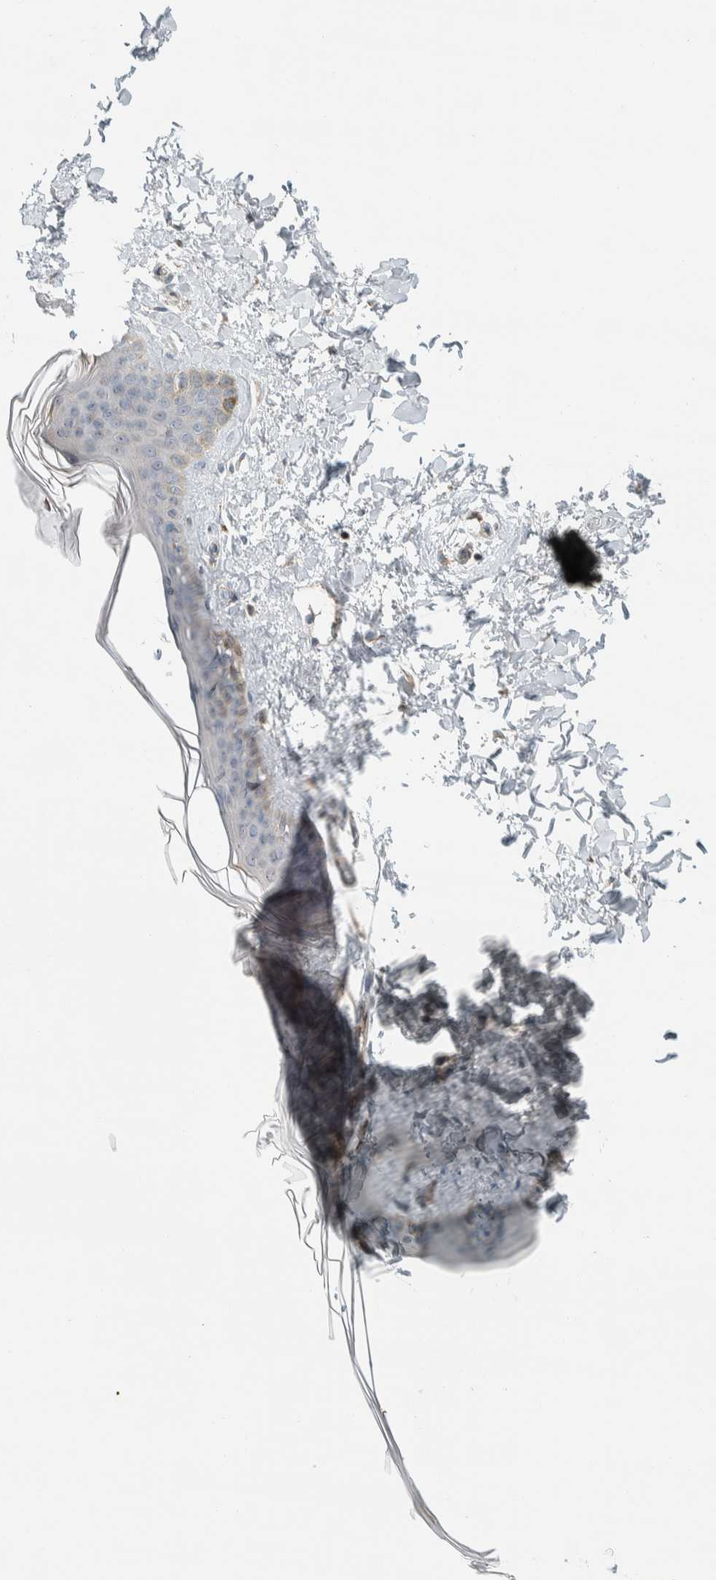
{"staining": {"intensity": "negative", "quantity": "none", "location": "none"}, "tissue": "skin", "cell_type": "Fibroblasts", "image_type": "normal", "snomed": [{"axis": "morphology", "description": "Normal tissue, NOS"}, {"axis": "topography", "description": "Skin"}], "caption": "A histopathology image of human skin is negative for staining in fibroblasts. Nuclei are stained in blue.", "gene": "SLFN12L", "patient": {"sex": "female", "age": 17}}